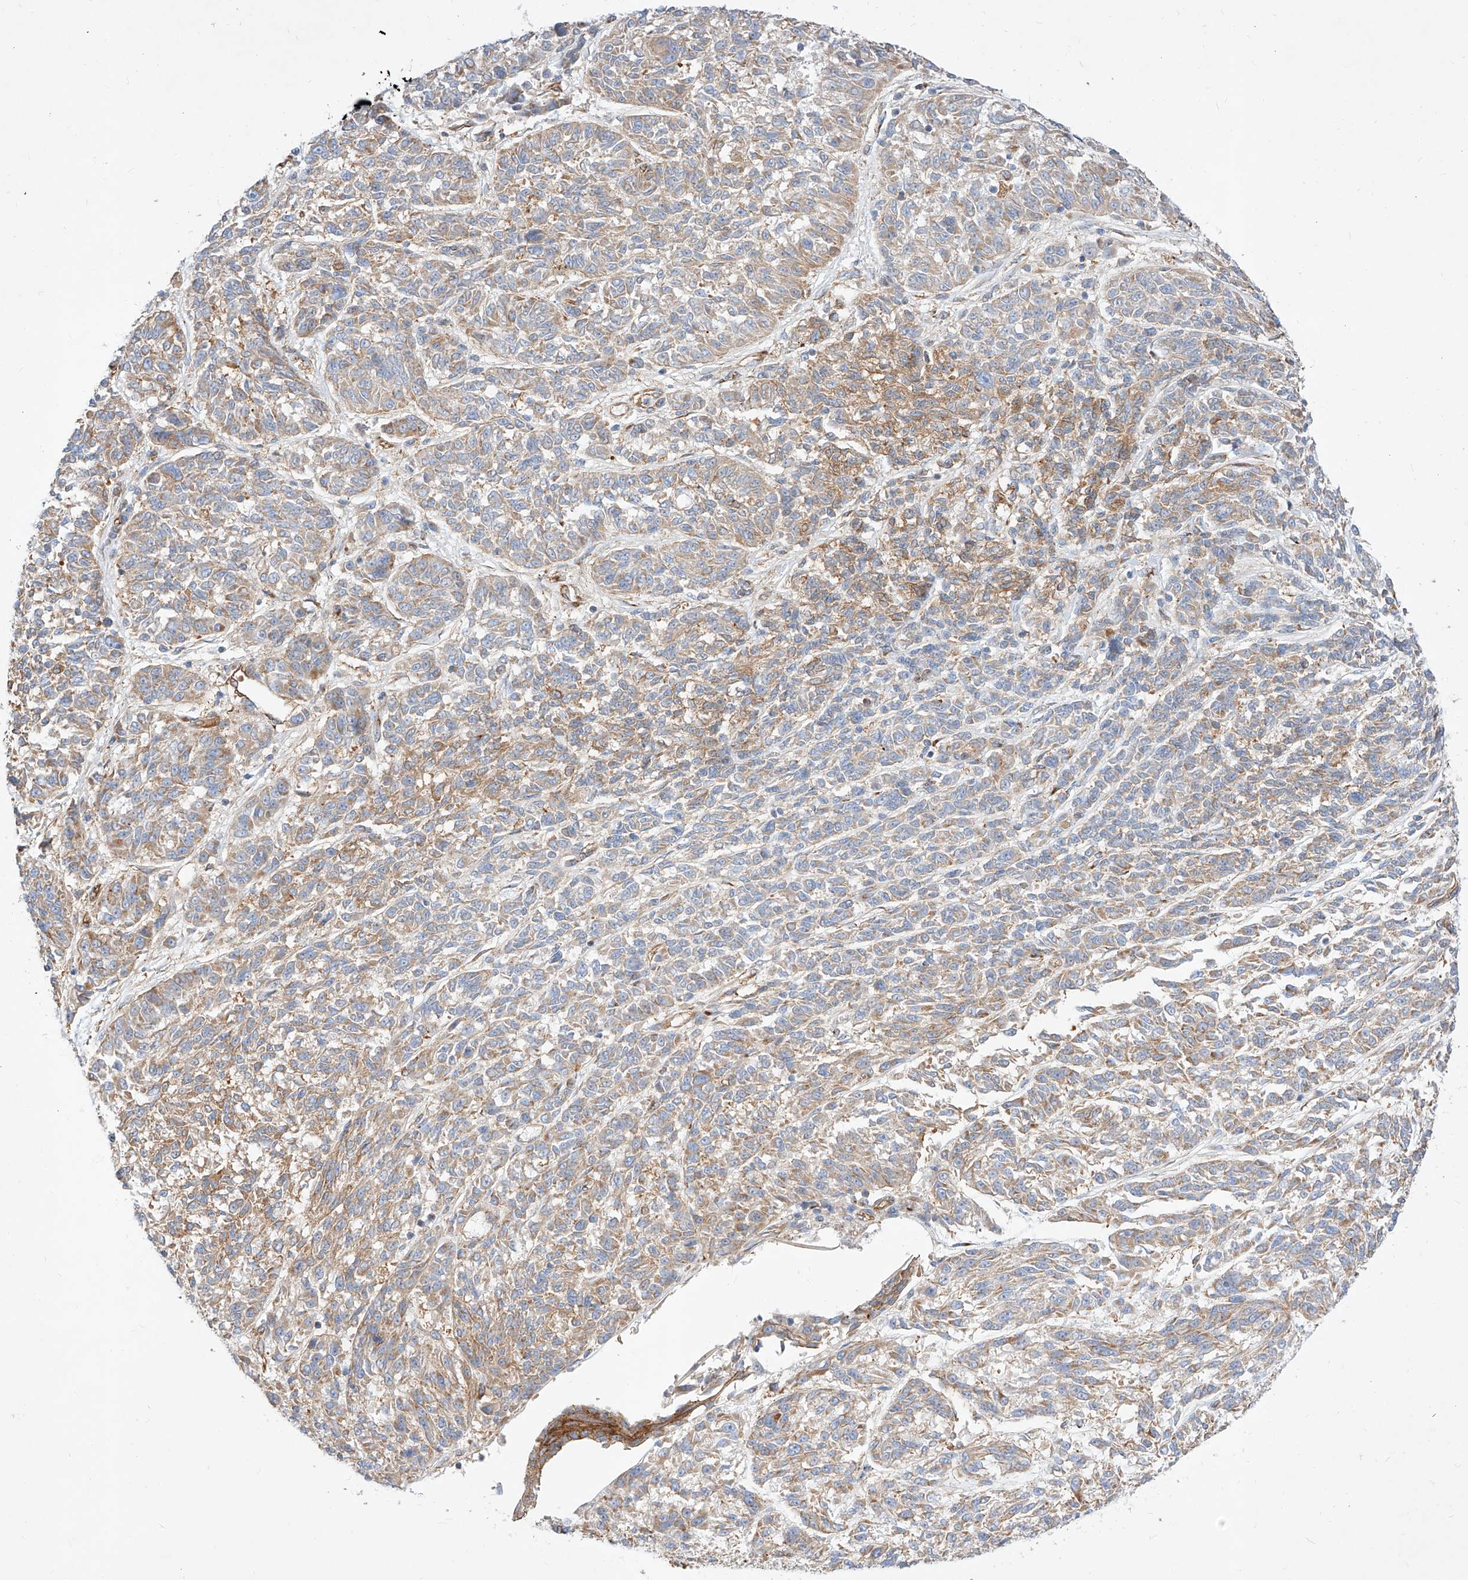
{"staining": {"intensity": "moderate", "quantity": "25%-75%", "location": "cytoplasmic/membranous"}, "tissue": "melanoma", "cell_type": "Tumor cells", "image_type": "cancer", "snomed": [{"axis": "morphology", "description": "Malignant melanoma, NOS"}, {"axis": "topography", "description": "Skin"}], "caption": "Brown immunohistochemical staining in human melanoma displays moderate cytoplasmic/membranous staining in about 25%-75% of tumor cells. Using DAB (3,3'-diaminobenzidine) (brown) and hematoxylin (blue) stains, captured at high magnification using brightfield microscopy.", "gene": "CSGALNACT2", "patient": {"sex": "male", "age": 53}}